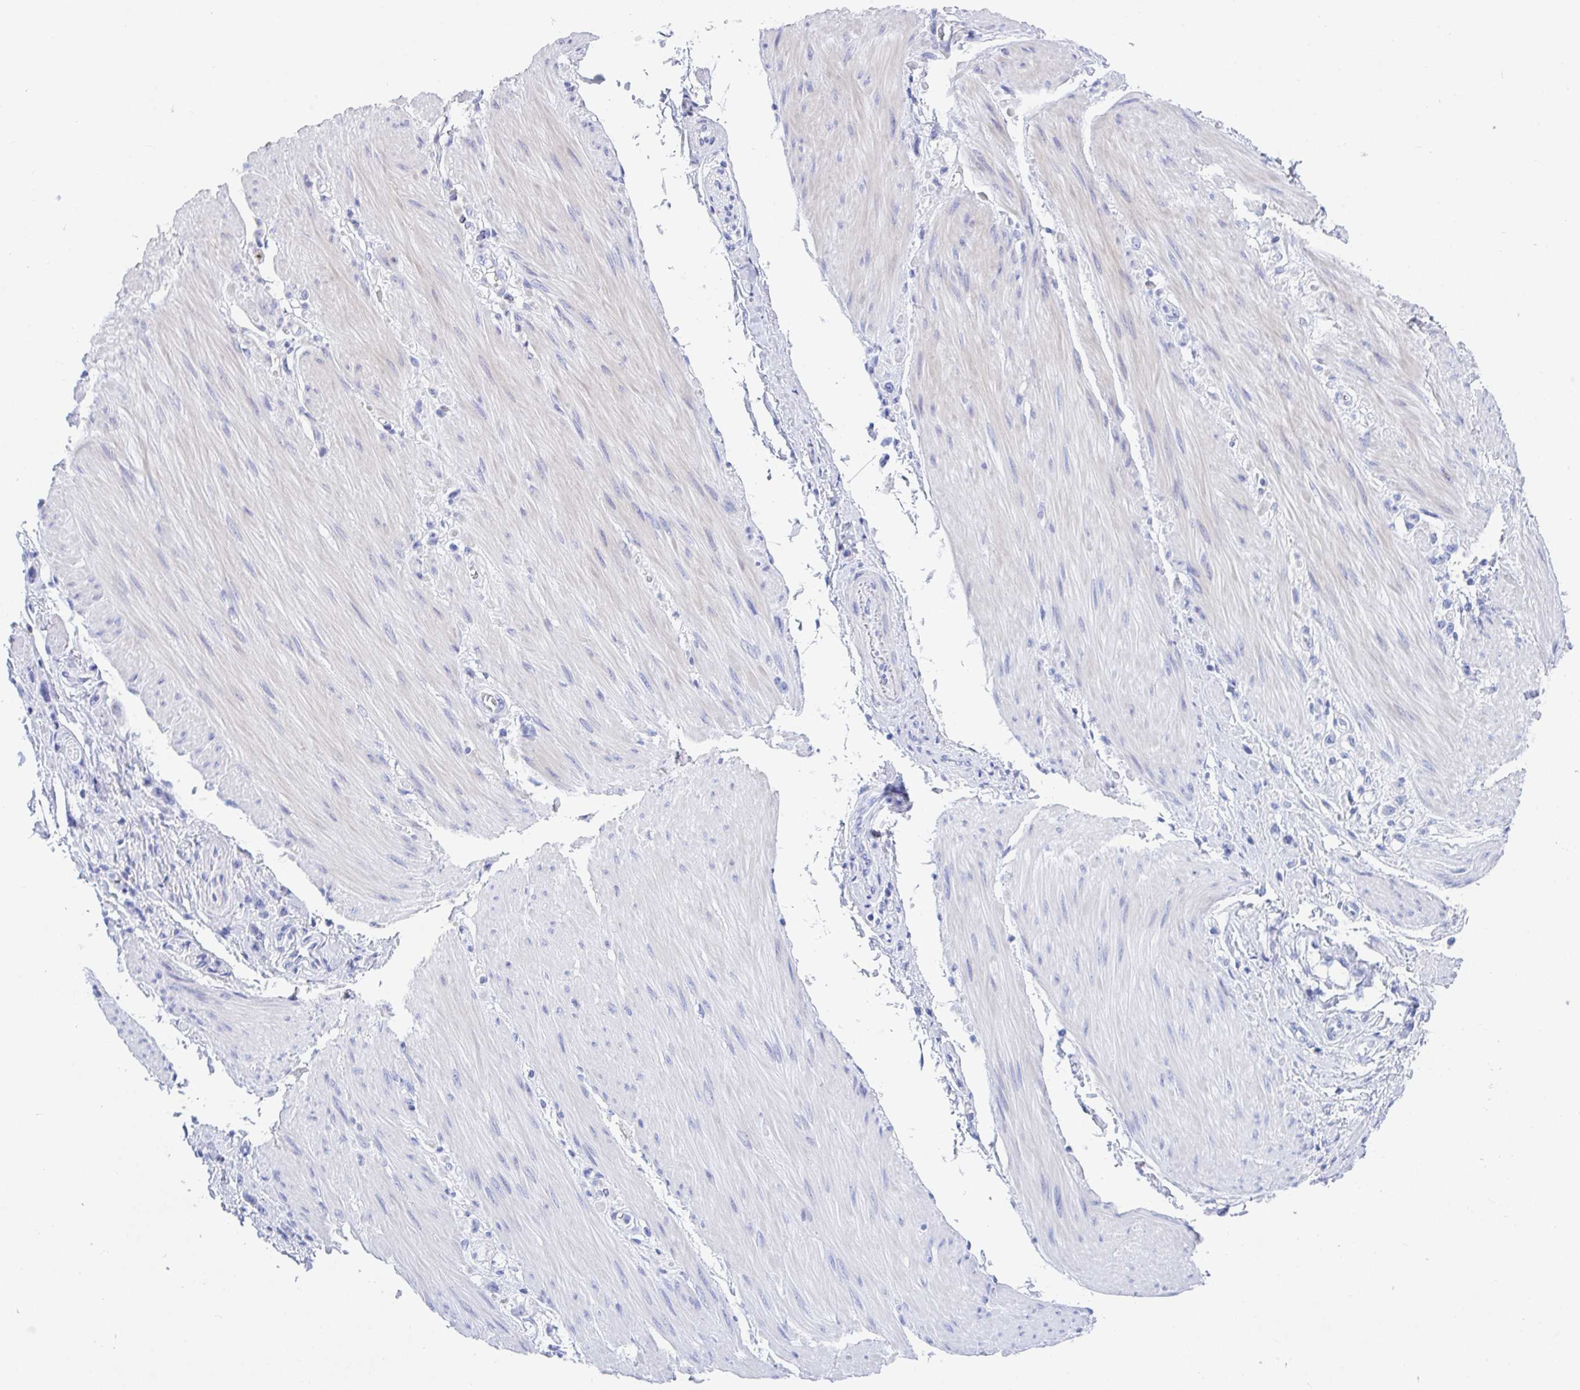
{"staining": {"intensity": "negative", "quantity": "none", "location": "none"}, "tissue": "stomach cancer", "cell_type": "Tumor cells", "image_type": "cancer", "snomed": [{"axis": "morphology", "description": "Adenocarcinoma, NOS"}, {"axis": "topography", "description": "Stomach"}], "caption": "IHC photomicrograph of human adenocarcinoma (stomach) stained for a protein (brown), which demonstrates no positivity in tumor cells.", "gene": "FRMD3", "patient": {"sex": "female", "age": 65}}